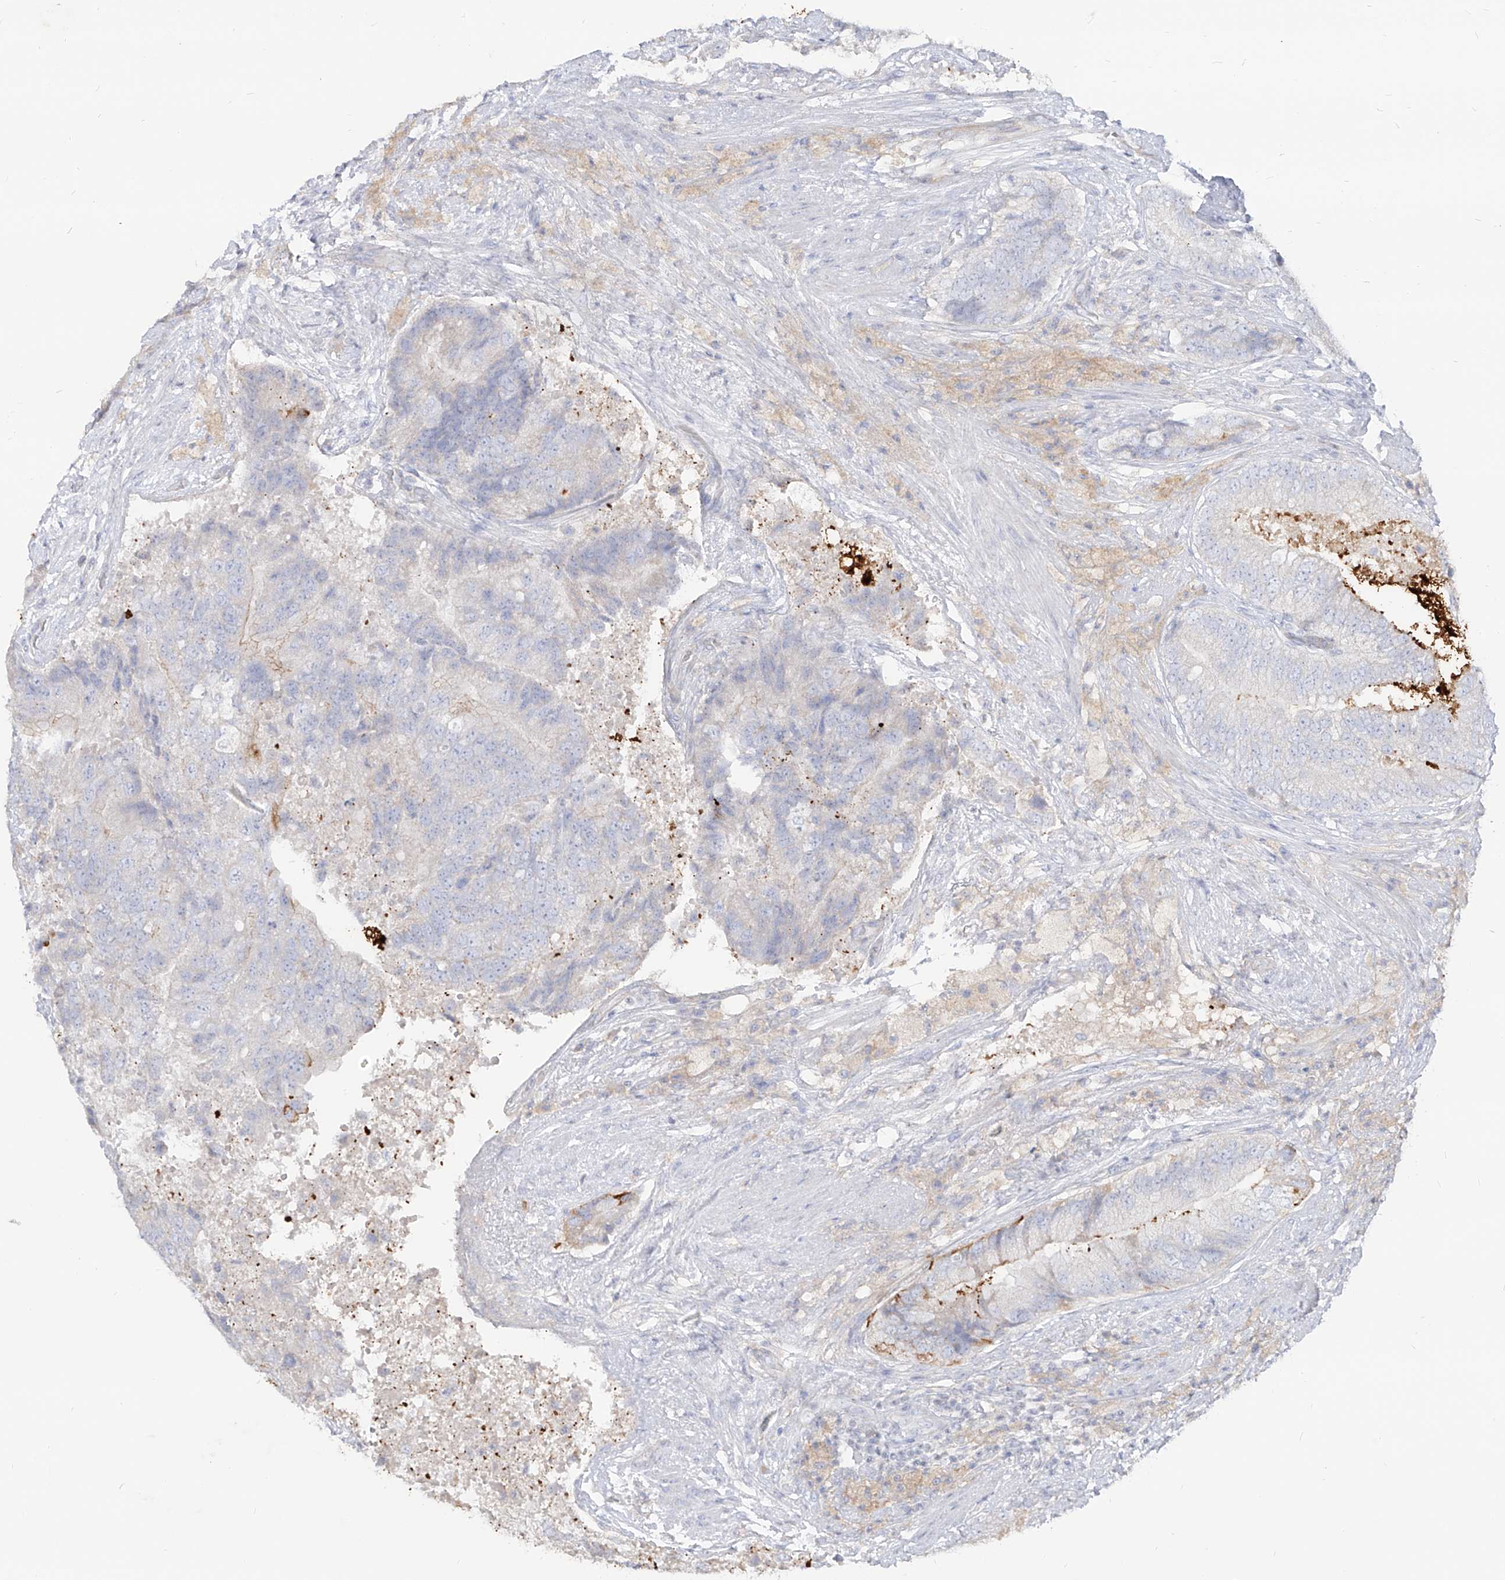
{"staining": {"intensity": "negative", "quantity": "none", "location": "none"}, "tissue": "prostate cancer", "cell_type": "Tumor cells", "image_type": "cancer", "snomed": [{"axis": "morphology", "description": "Adenocarcinoma, High grade"}, {"axis": "topography", "description": "Prostate"}], "caption": "Tumor cells show no significant staining in prostate cancer. The staining is performed using DAB (3,3'-diaminobenzidine) brown chromogen with nuclei counter-stained in using hematoxylin.", "gene": "RBFOX3", "patient": {"sex": "male", "age": 70}}